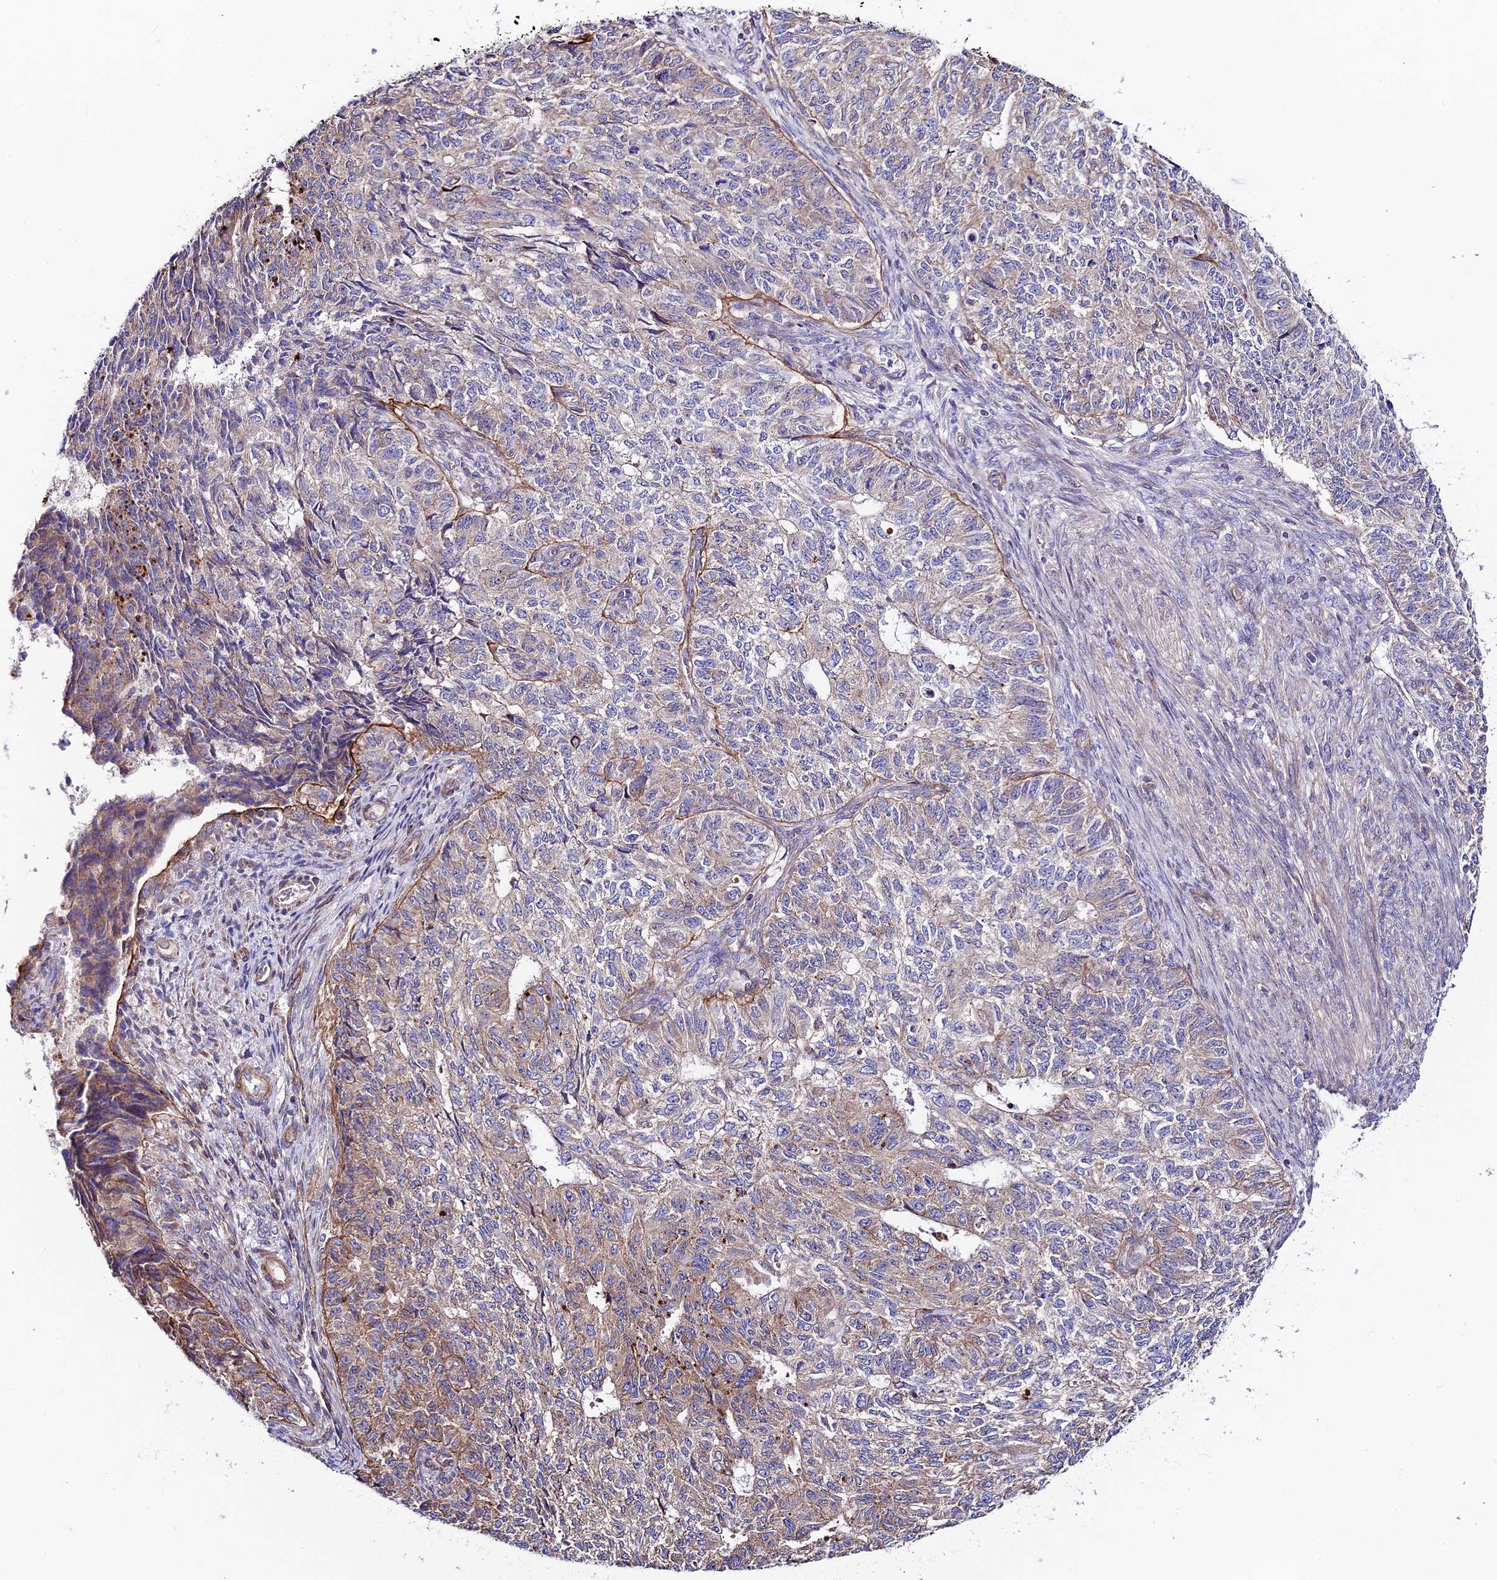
{"staining": {"intensity": "moderate", "quantity": "<25%", "location": "cytoplasmic/membranous"}, "tissue": "endometrial cancer", "cell_type": "Tumor cells", "image_type": "cancer", "snomed": [{"axis": "morphology", "description": "Adenocarcinoma, NOS"}, {"axis": "topography", "description": "Endometrium"}], "caption": "Tumor cells show moderate cytoplasmic/membranous expression in about <25% of cells in endometrial cancer (adenocarcinoma).", "gene": "VPS13C", "patient": {"sex": "female", "age": 32}}